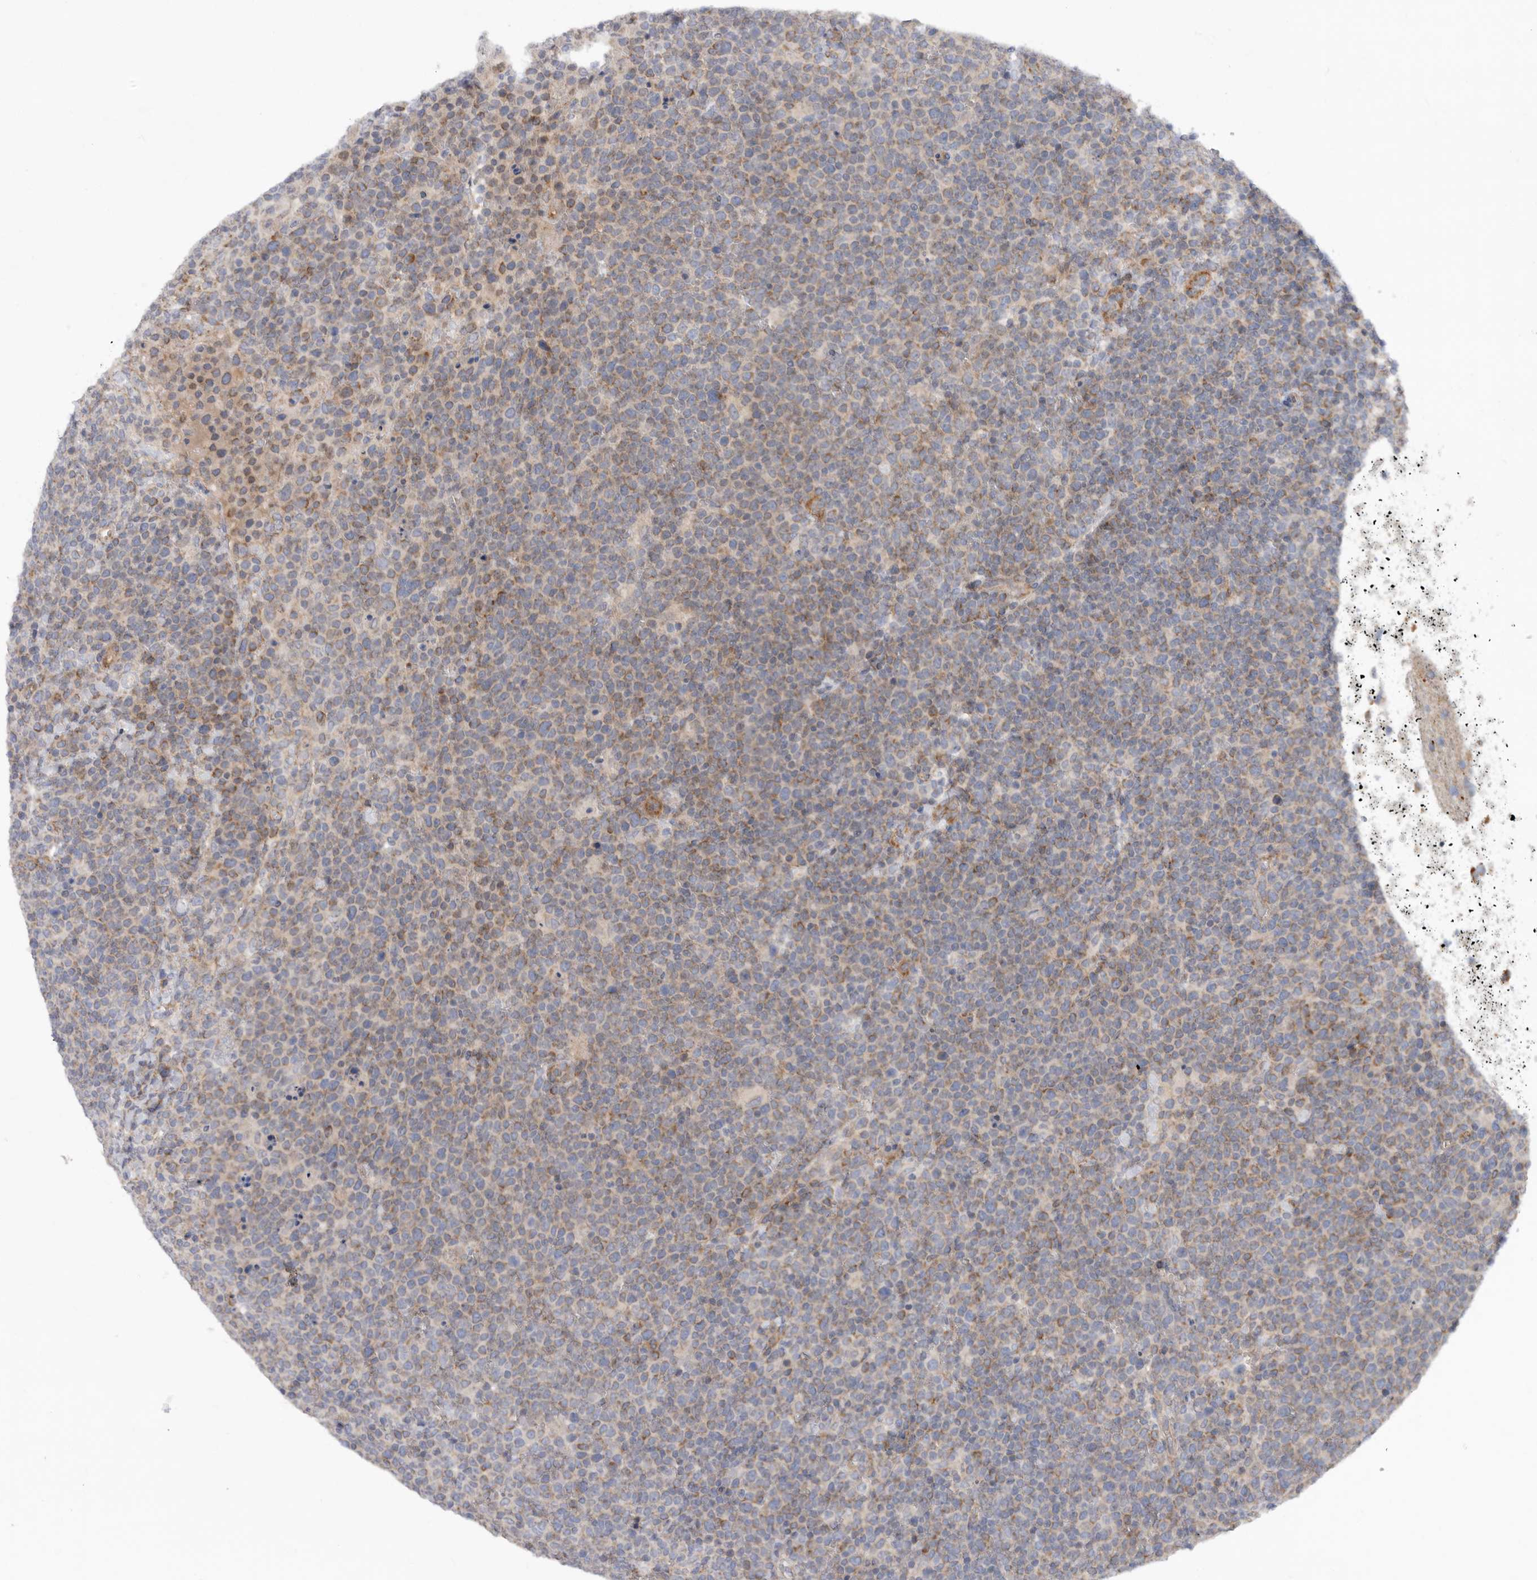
{"staining": {"intensity": "moderate", "quantity": "<25%", "location": "cytoplasmic/membranous"}, "tissue": "lymphoma", "cell_type": "Tumor cells", "image_type": "cancer", "snomed": [{"axis": "morphology", "description": "Malignant lymphoma, non-Hodgkin's type, High grade"}, {"axis": "topography", "description": "Lymph node"}], "caption": "Approximately <25% of tumor cells in human lymphoma display moderate cytoplasmic/membranous protein expression as visualized by brown immunohistochemical staining.", "gene": "MTFR1L", "patient": {"sex": "male", "age": 61}}